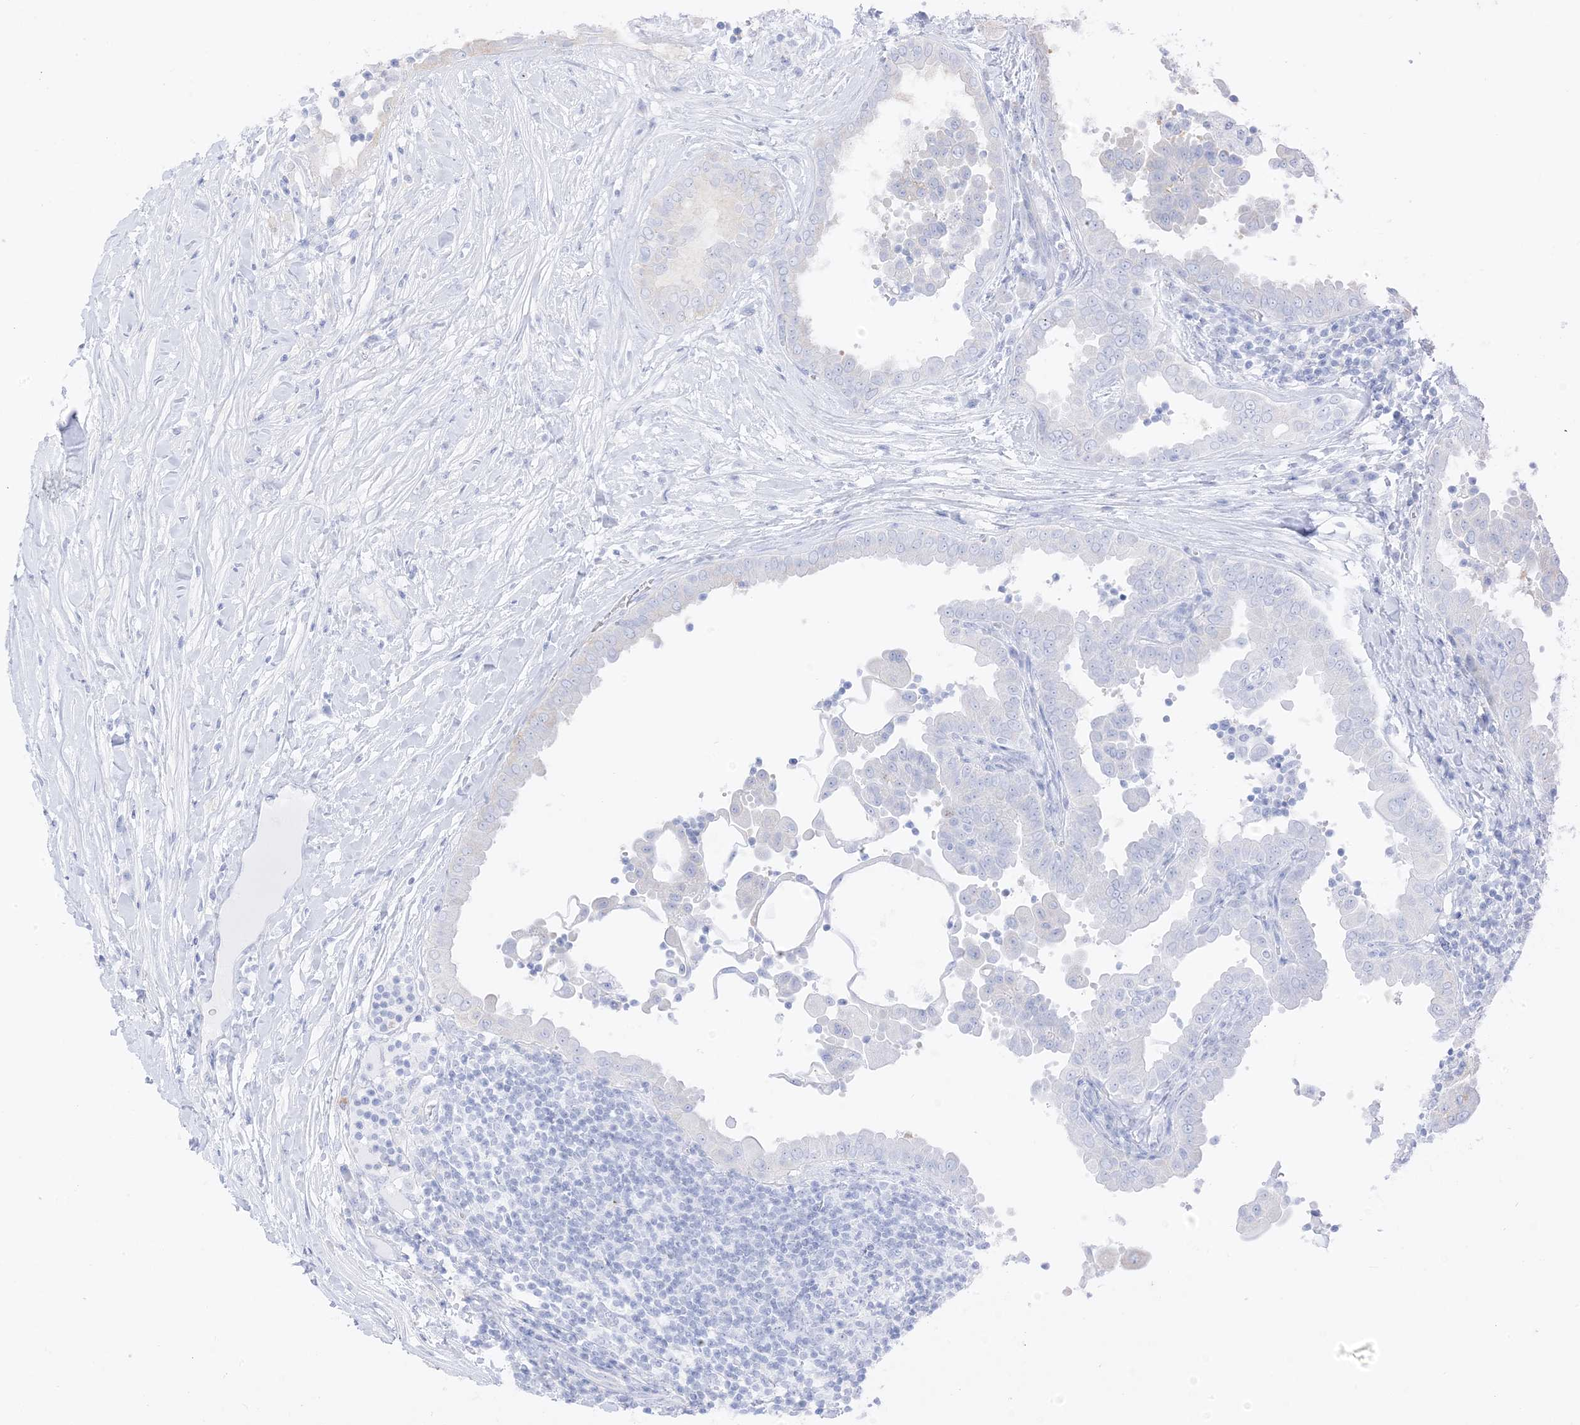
{"staining": {"intensity": "weak", "quantity": "<25%", "location": "cytoplasmic/membranous"}, "tissue": "thyroid cancer", "cell_type": "Tumor cells", "image_type": "cancer", "snomed": [{"axis": "morphology", "description": "Papillary adenocarcinoma, NOS"}, {"axis": "topography", "description": "Thyroid gland"}], "caption": "Immunohistochemistry of human papillary adenocarcinoma (thyroid) demonstrates no positivity in tumor cells.", "gene": "RAC1", "patient": {"sex": "male", "age": 33}}